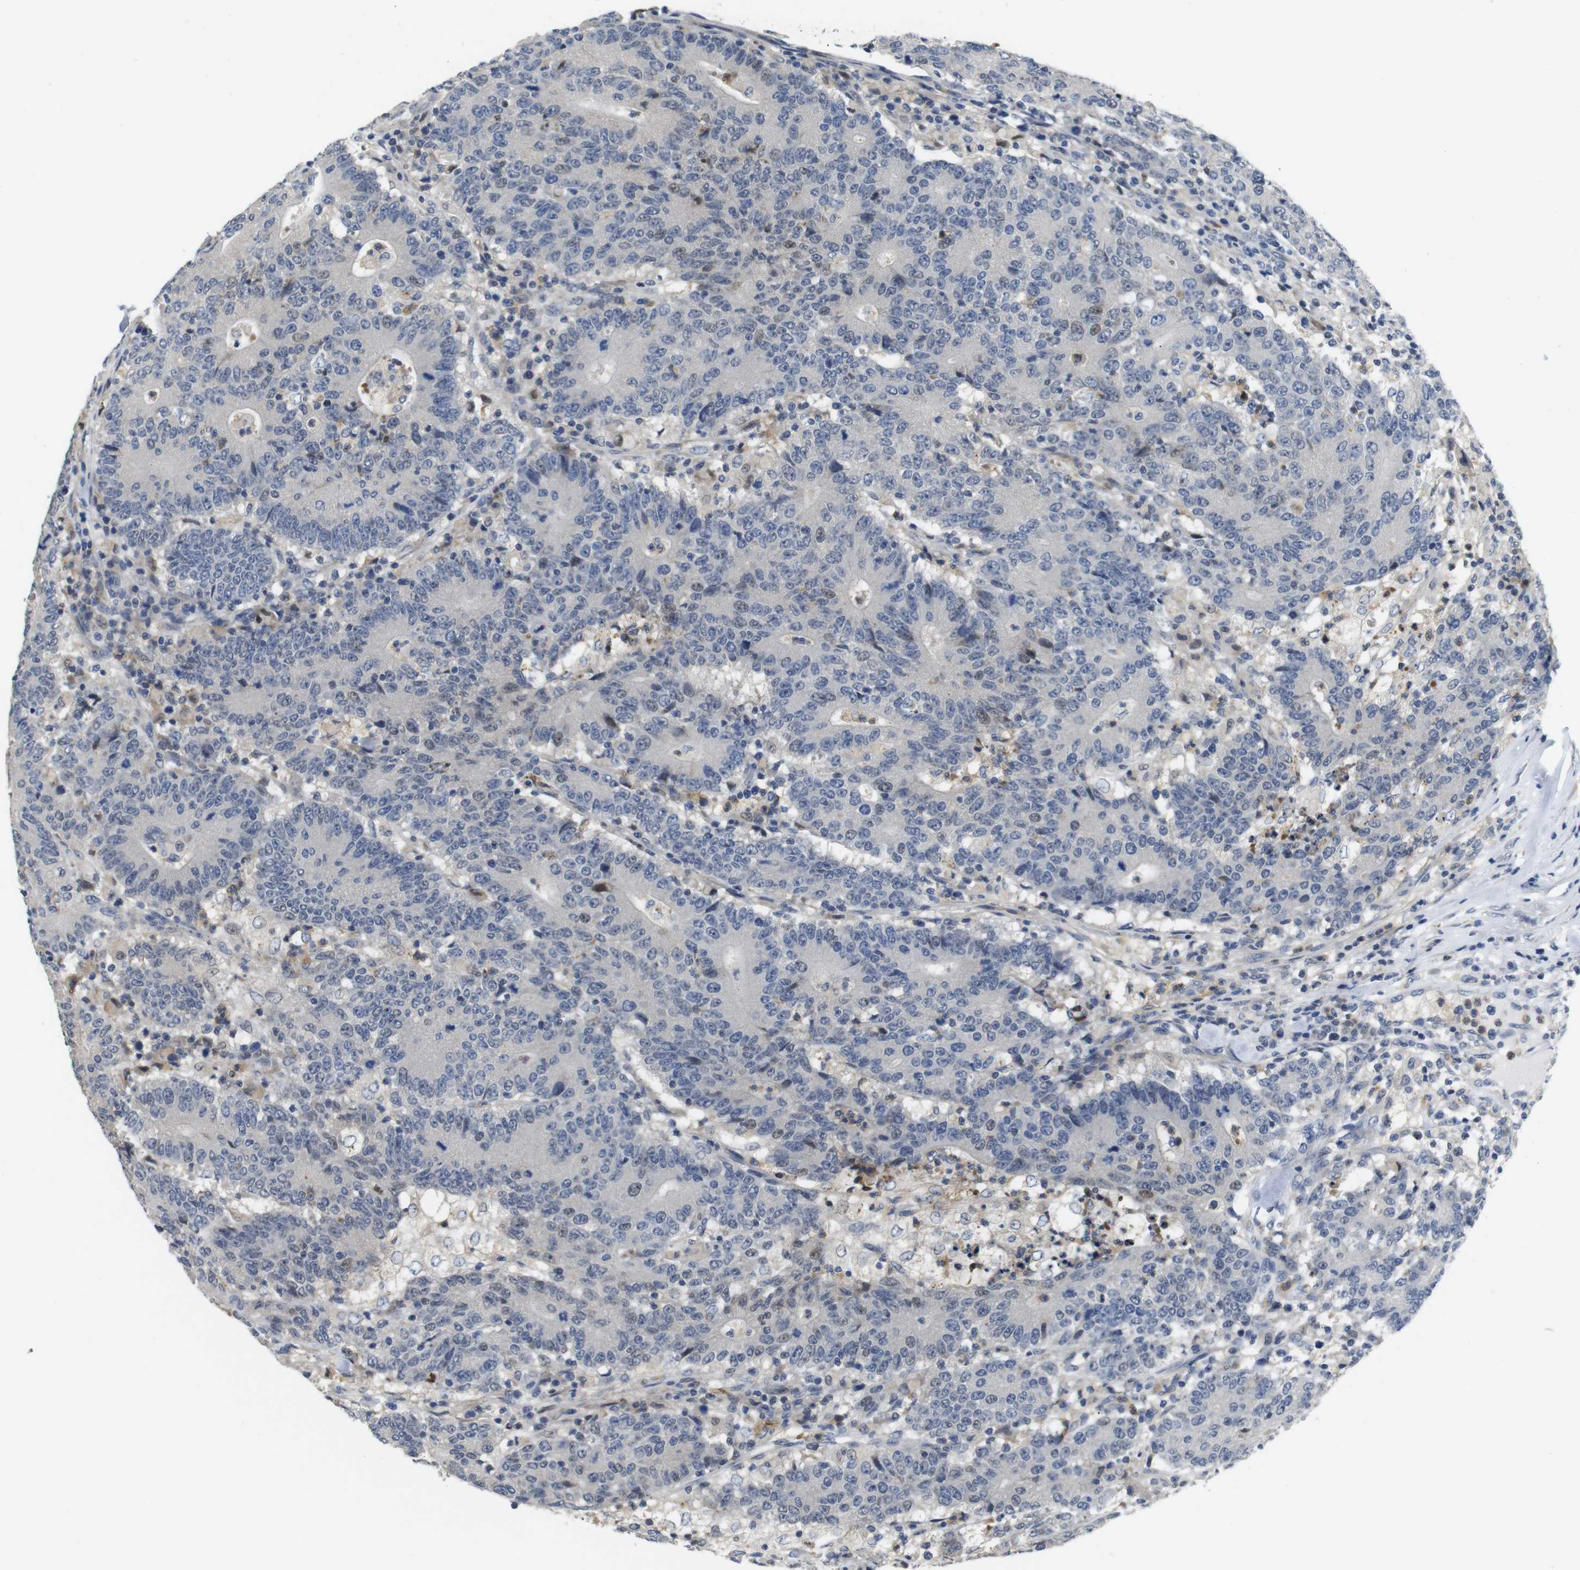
{"staining": {"intensity": "weak", "quantity": "<25%", "location": "nuclear"}, "tissue": "colorectal cancer", "cell_type": "Tumor cells", "image_type": "cancer", "snomed": [{"axis": "morphology", "description": "Normal tissue, NOS"}, {"axis": "morphology", "description": "Adenocarcinoma, NOS"}, {"axis": "topography", "description": "Colon"}], "caption": "This is an immunohistochemistry (IHC) photomicrograph of human adenocarcinoma (colorectal). There is no expression in tumor cells.", "gene": "FNTA", "patient": {"sex": "female", "age": 75}}